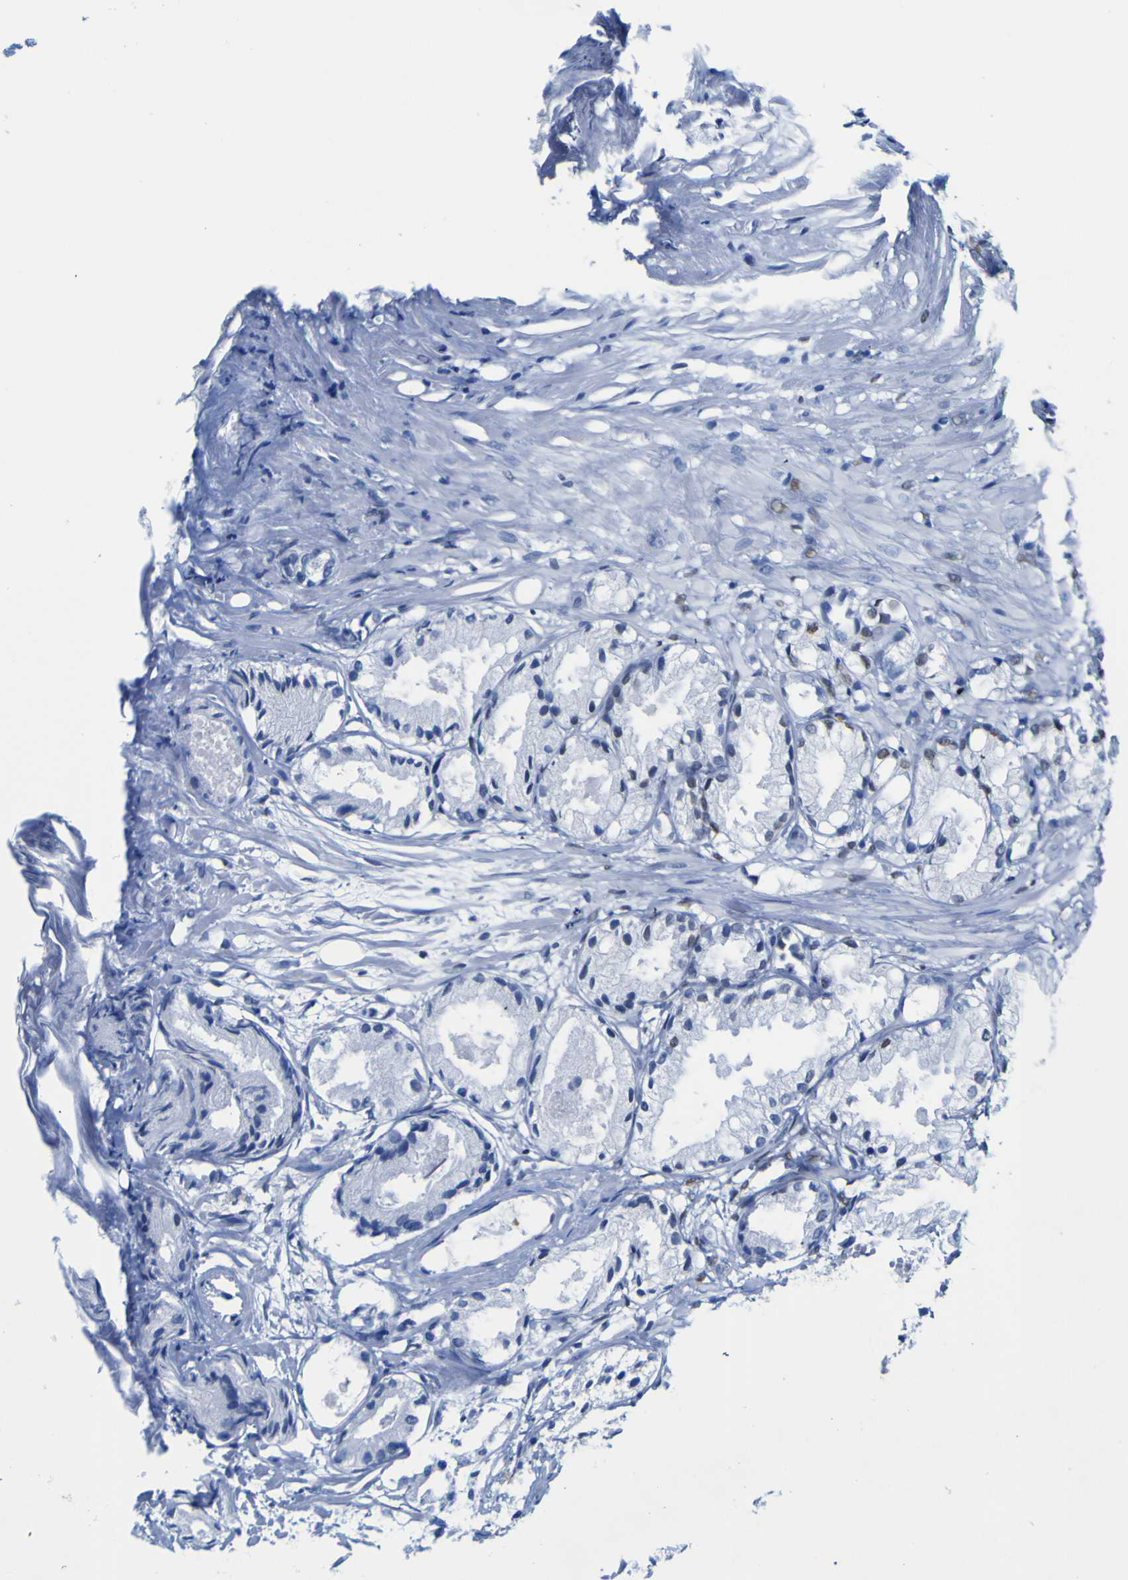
{"staining": {"intensity": "weak", "quantity": "<25%", "location": "nuclear"}, "tissue": "prostate cancer", "cell_type": "Tumor cells", "image_type": "cancer", "snomed": [{"axis": "morphology", "description": "Adenocarcinoma, Low grade"}, {"axis": "topography", "description": "Prostate"}], "caption": "Prostate cancer (low-grade adenocarcinoma) was stained to show a protein in brown. There is no significant staining in tumor cells.", "gene": "DACH1", "patient": {"sex": "male", "age": 72}}